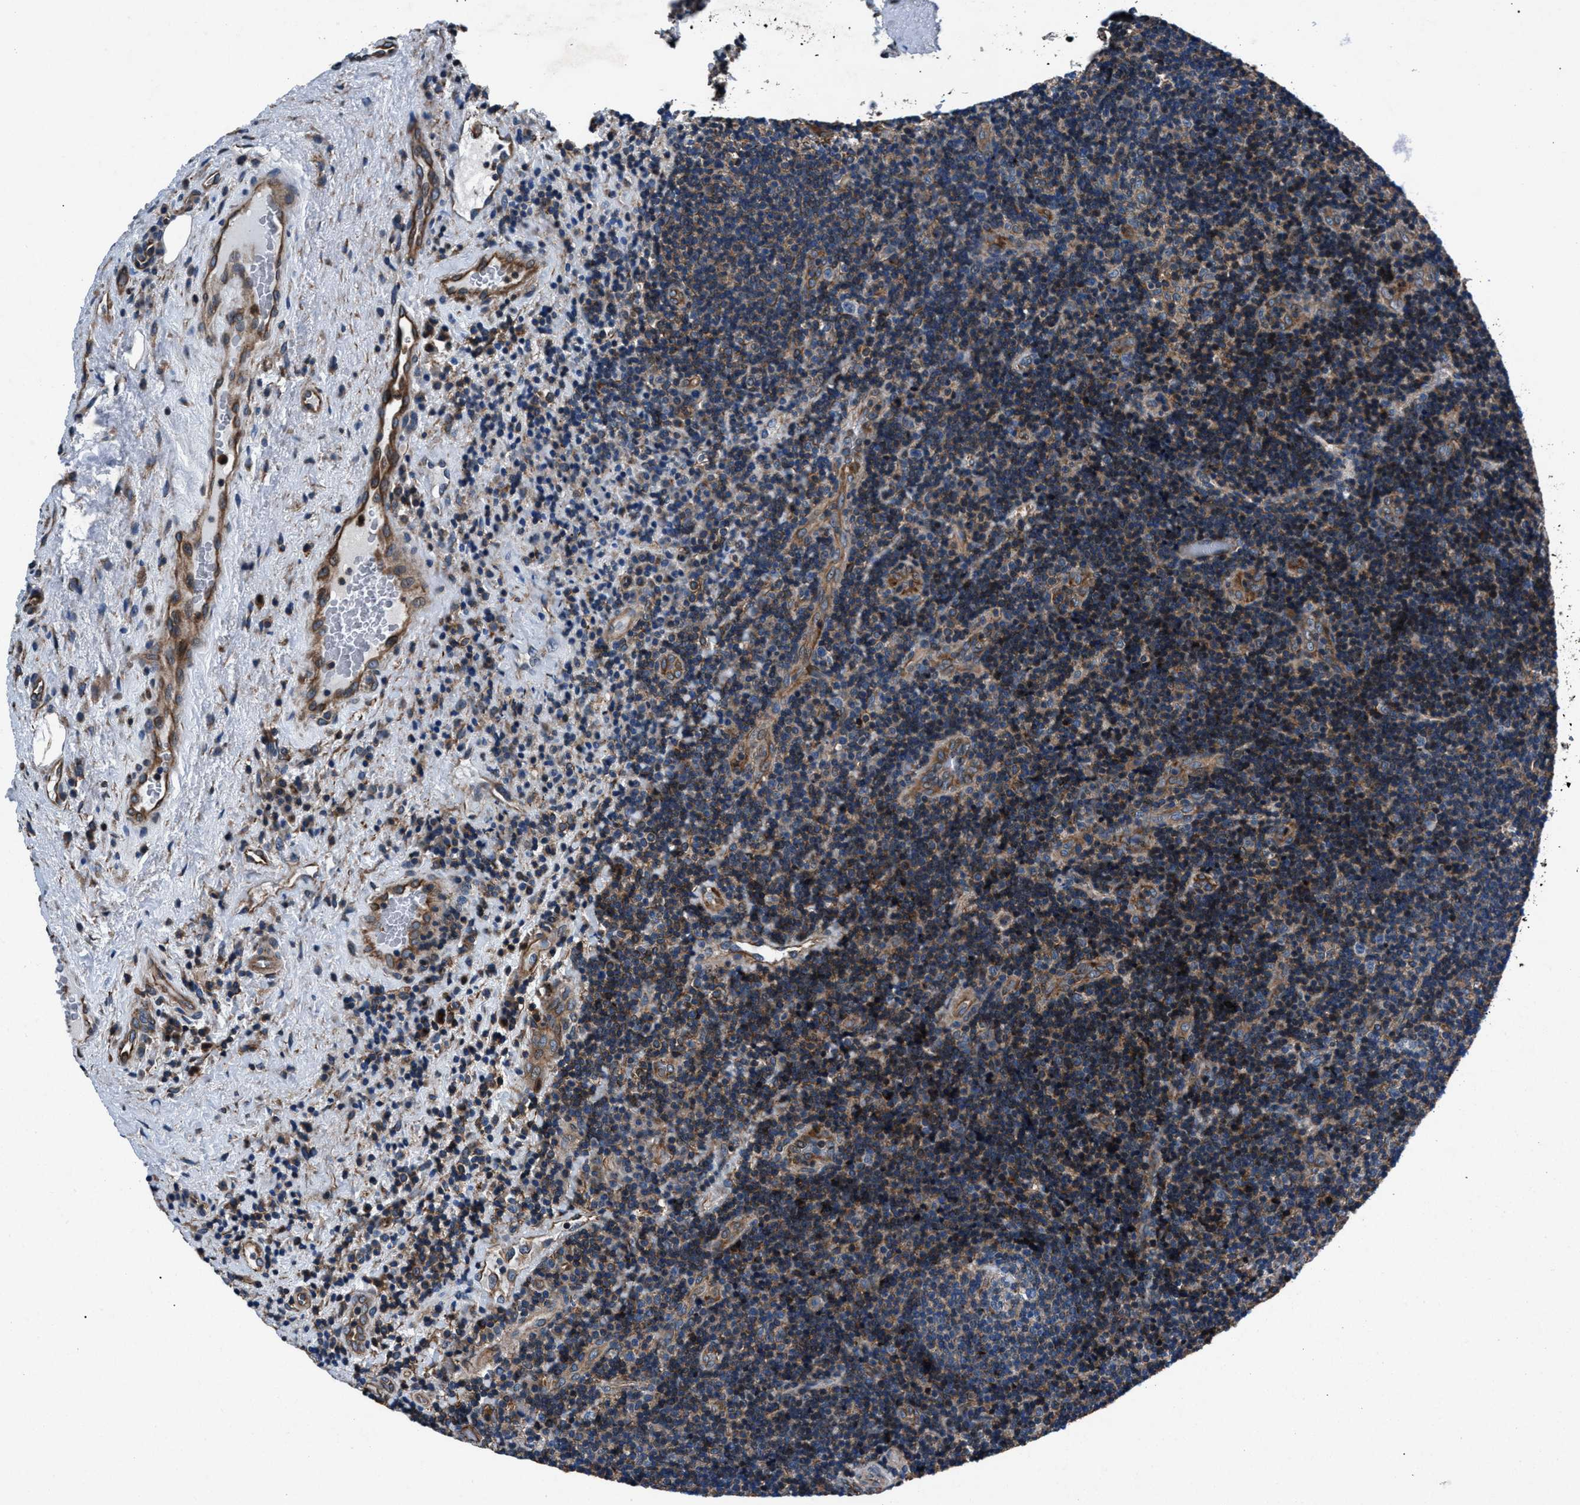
{"staining": {"intensity": "moderate", "quantity": ">75%", "location": "cytoplasmic/membranous"}, "tissue": "lymphoma", "cell_type": "Tumor cells", "image_type": "cancer", "snomed": [{"axis": "morphology", "description": "Malignant lymphoma, non-Hodgkin's type, High grade"}, {"axis": "topography", "description": "Tonsil"}], "caption": "DAB (3,3'-diaminobenzidine) immunohistochemical staining of human lymphoma reveals moderate cytoplasmic/membranous protein expression in about >75% of tumor cells.", "gene": "MFSD11", "patient": {"sex": "female", "age": 36}}